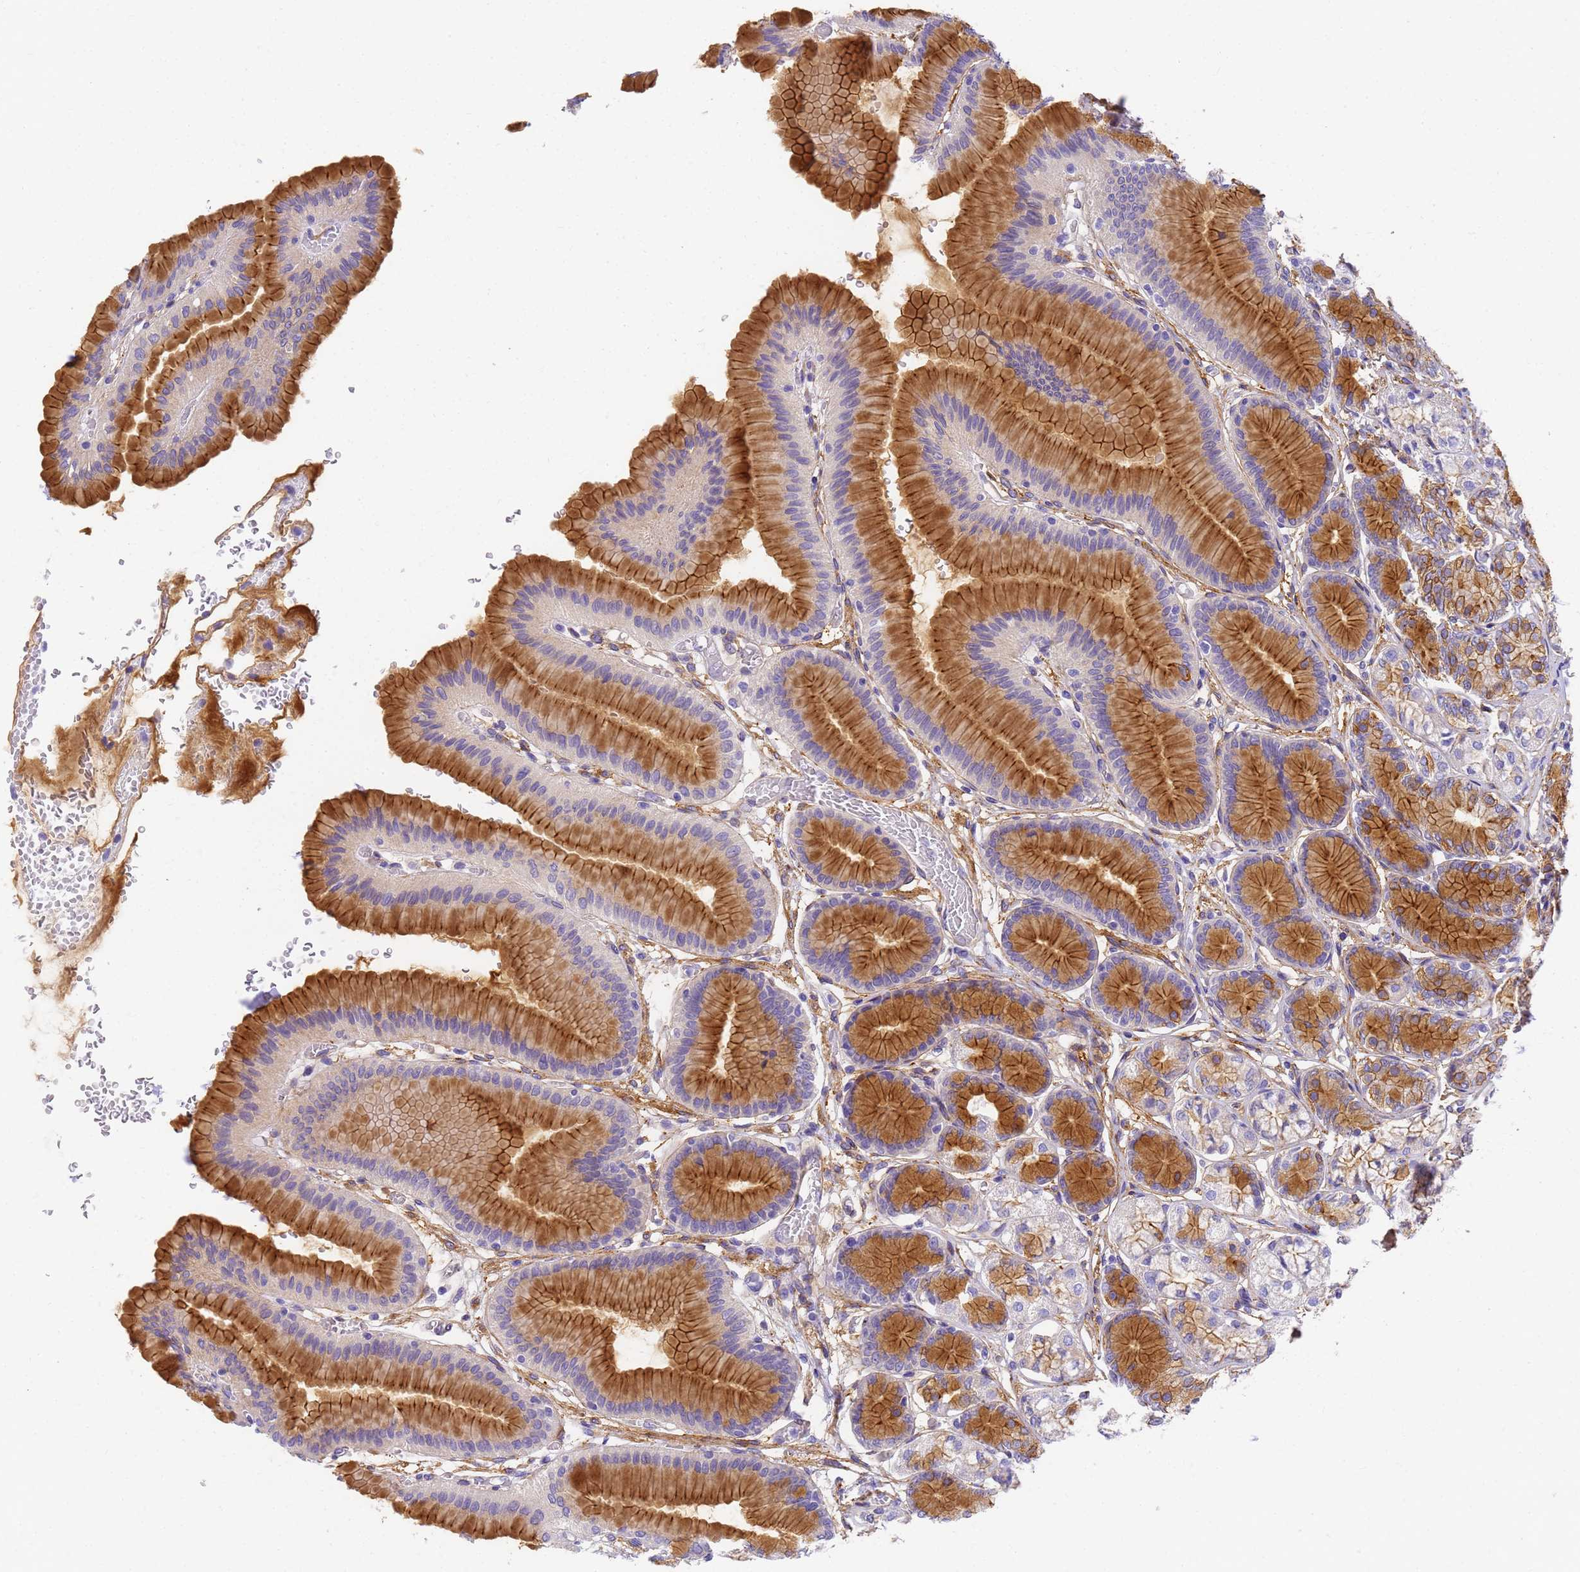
{"staining": {"intensity": "strong", "quantity": "25%-75%", "location": "cytoplasmic/membranous"}, "tissue": "stomach", "cell_type": "Glandular cells", "image_type": "normal", "snomed": [{"axis": "morphology", "description": "Normal tissue, NOS"}, {"axis": "morphology", "description": "Adenocarcinoma, NOS"}, {"axis": "morphology", "description": "Adenocarcinoma, High grade"}, {"axis": "topography", "description": "Stomach, upper"}, {"axis": "topography", "description": "Stomach"}], "caption": "Stomach stained with DAB immunohistochemistry reveals high levels of strong cytoplasmic/membranous expression in about 25%-75% of glandular cells. (Brightfield microscopy of DAB IHC at high magnification).", "gene": "MVB12A", "patient": {"sex": "female", "age": 65}}